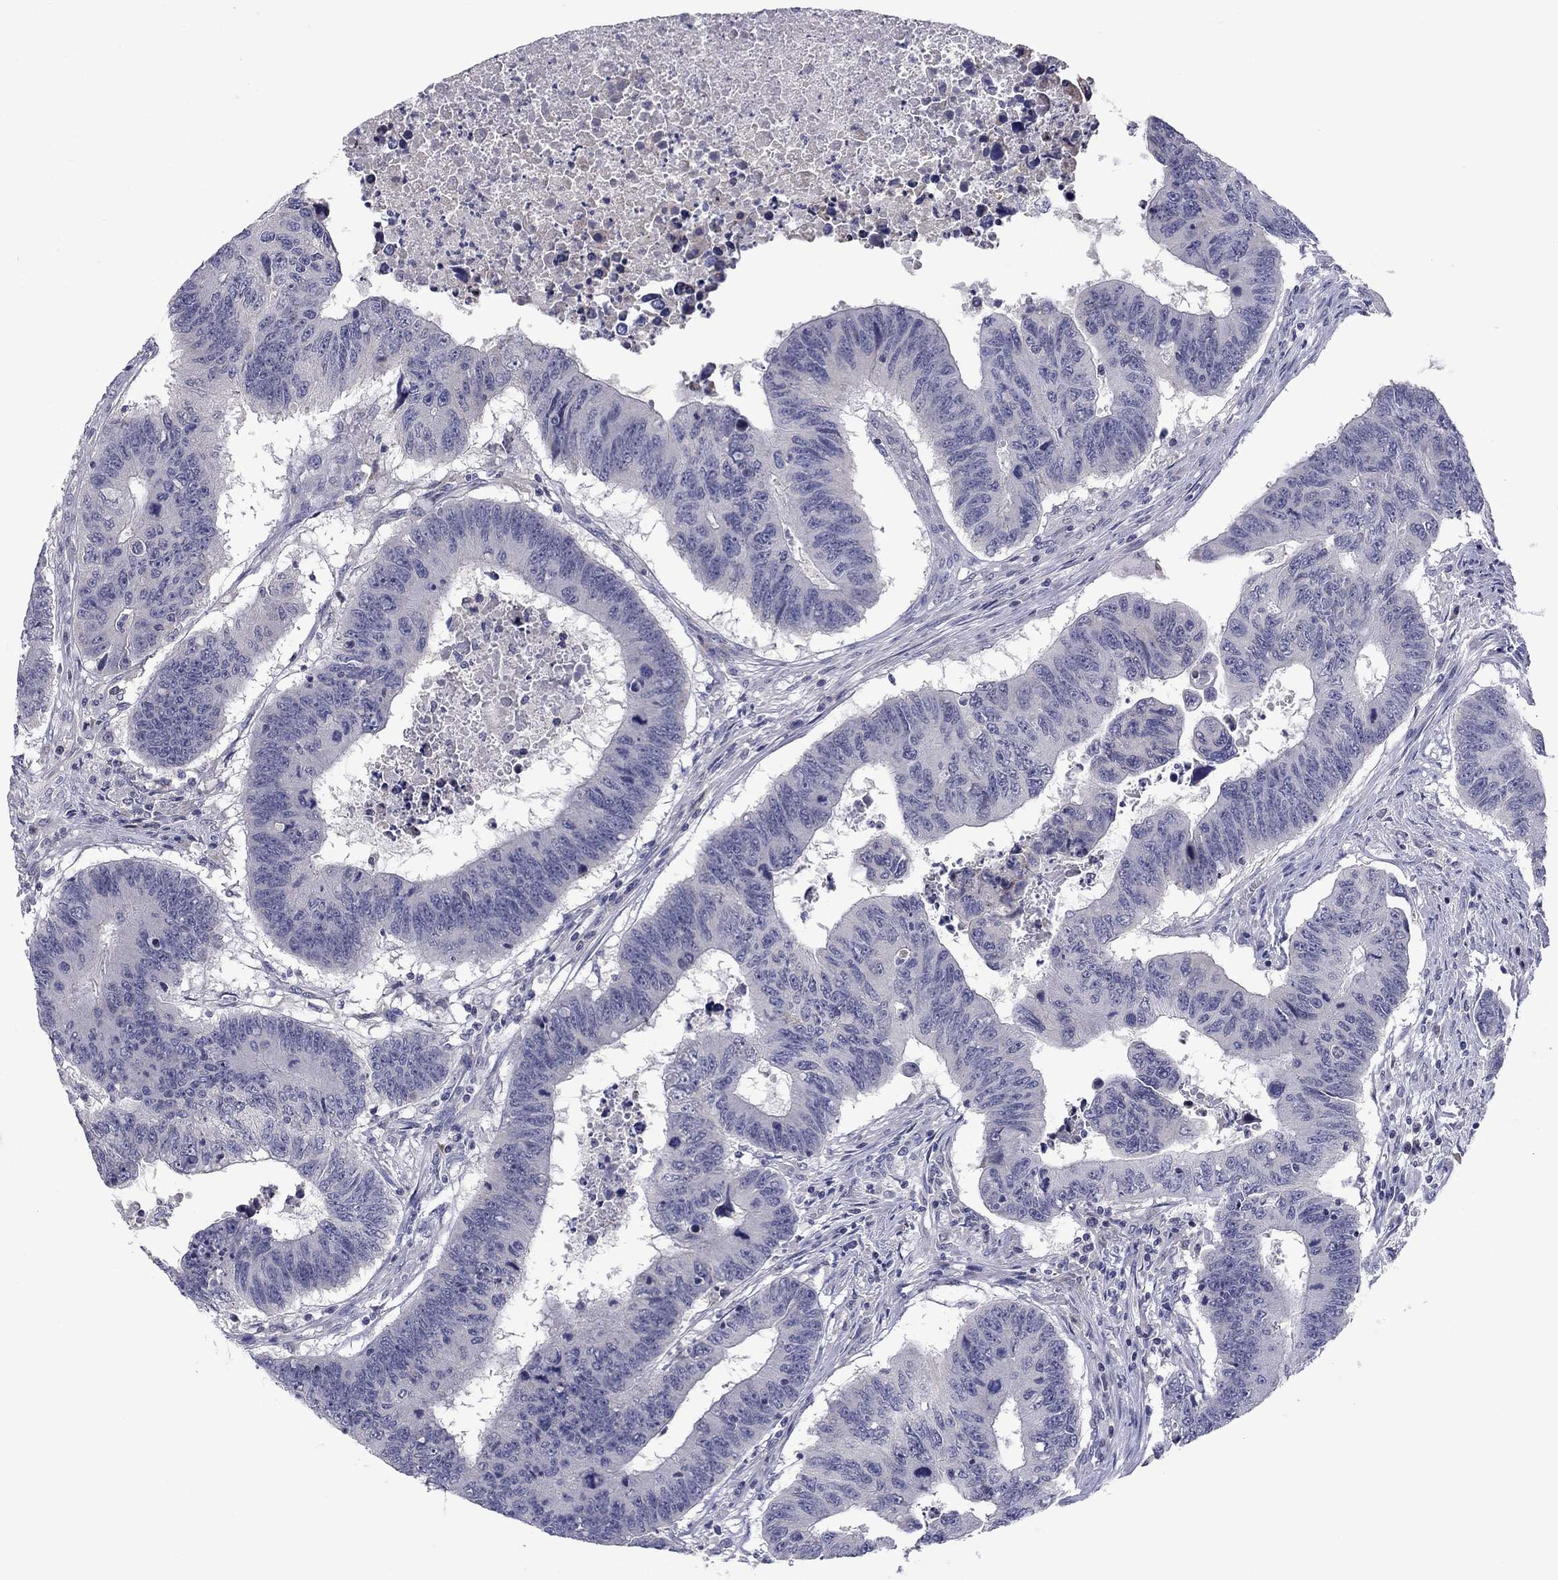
{"staining": {"intensity": "negative", "quantity": "none", "location": "none"}, "tissue": "colorectal cancer", "cell_type": "Tumor cells", "image_type": "cancer", "snomed": [{"axis": "morphology", "description": "Adenocarcinoma, NOS"}, {"axis": "topography", "description": "Rectum"}], "caption": "IHC histopathology image of neoplastic tissue: colorectal cancer stained with DAB demonstrates no significant protein positivity in tumor cells.", "gene": "CACNA1A", "patient": {"sex": "female", "age": 85}}